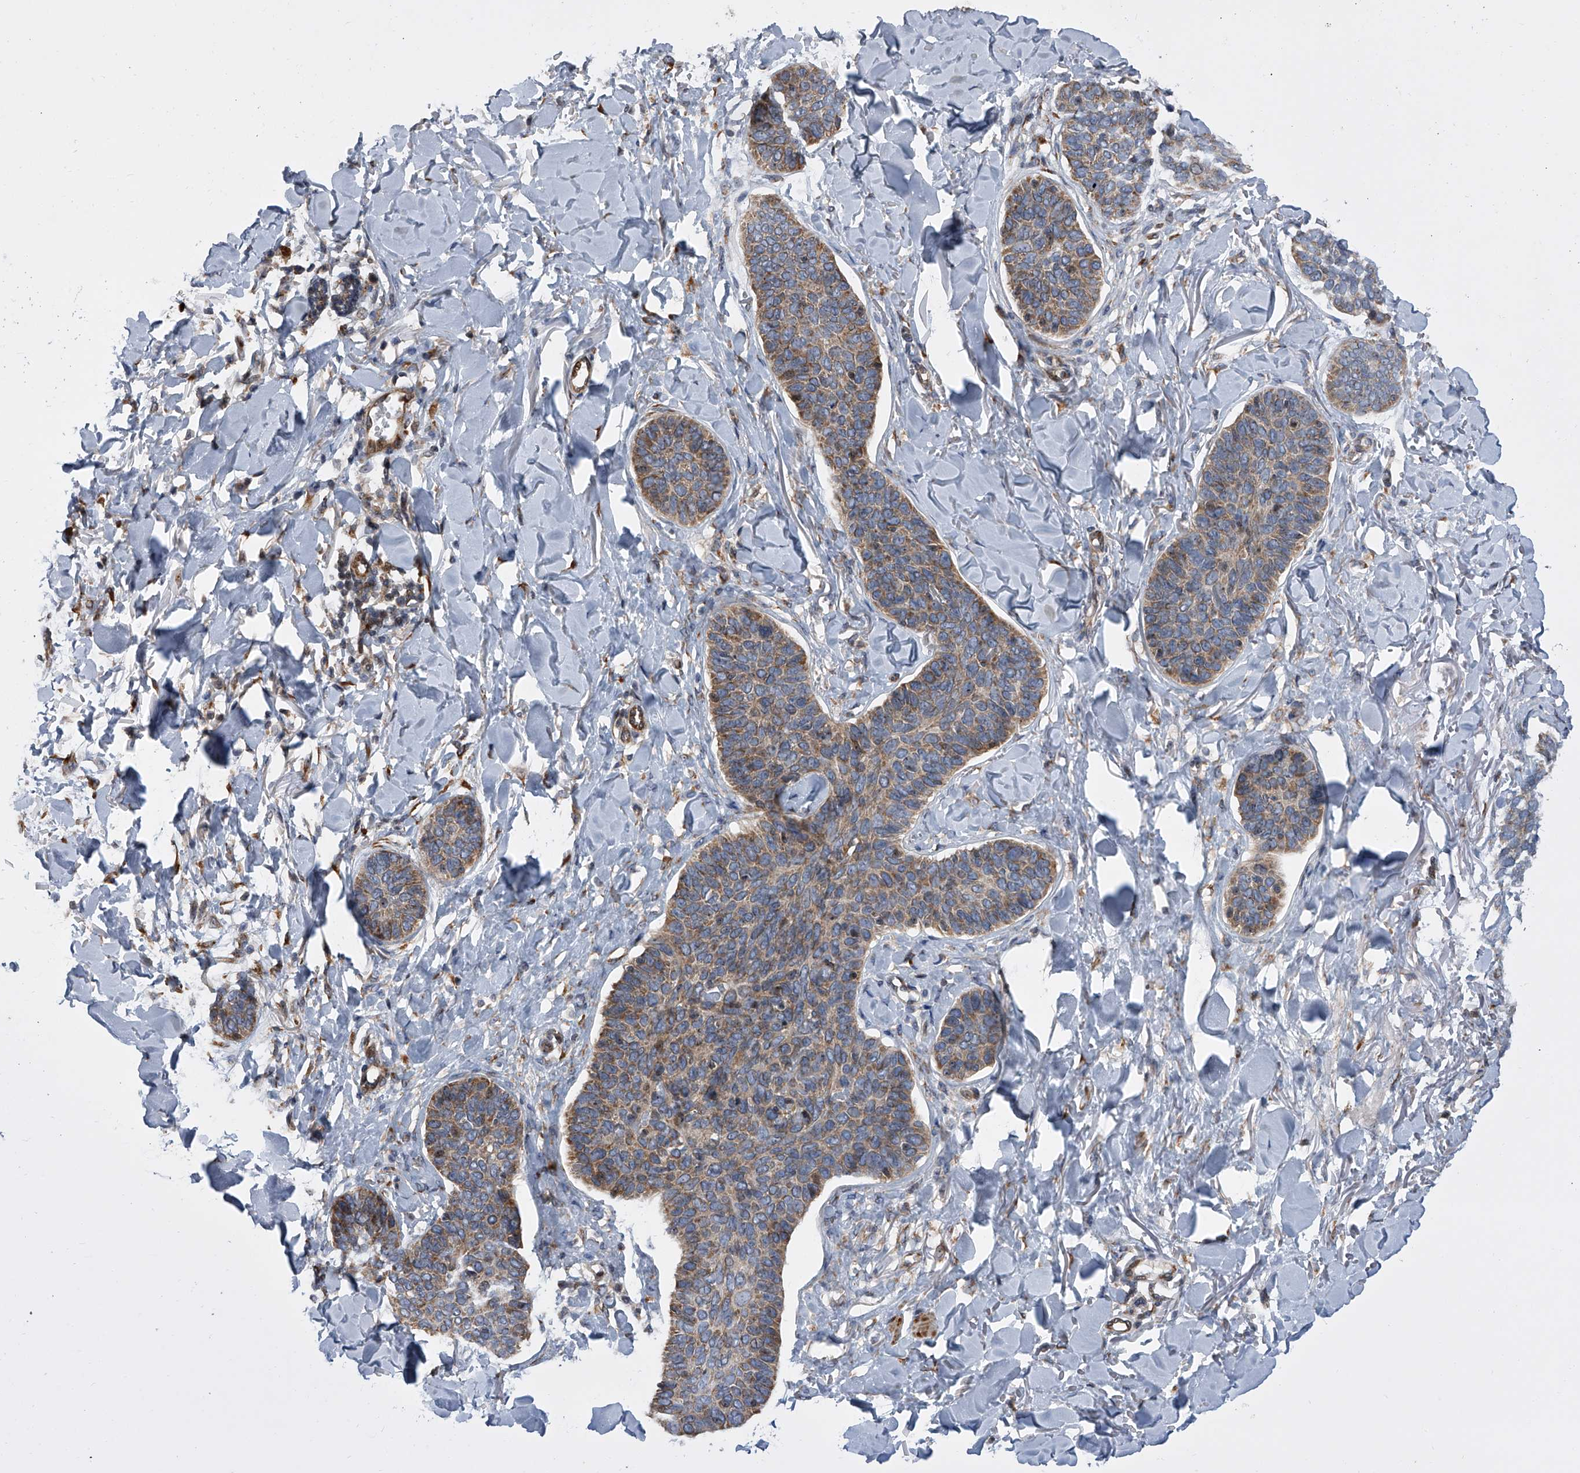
{"staining": {"intensity": "moderate", "quantity": ">75%", "location": "cytoplasmic/membranous"}, "tissue": "skin cancer", "cell_type": "Tumor cells", "image_type": "cancer", "snomed": [{"axis": "morphology", "description": "Basal cell carcinoma"}, {"axis": "topography", "description": "Skin"}], "caption": "Immunohistochemistry staining of skin basal cell carcinoma, which displays medium levels of moderate cytoplasmic/membranous expression in about >75% of tumor cells indicating moderate cytoplasmic/membranous protein expression. The staining was performed using DAB (brown) for protein detection and nuclei were counterstained in hematoxylin (blue).", "gene": "DLGAP2", "patient": {"sex": "male", "age": 85}}